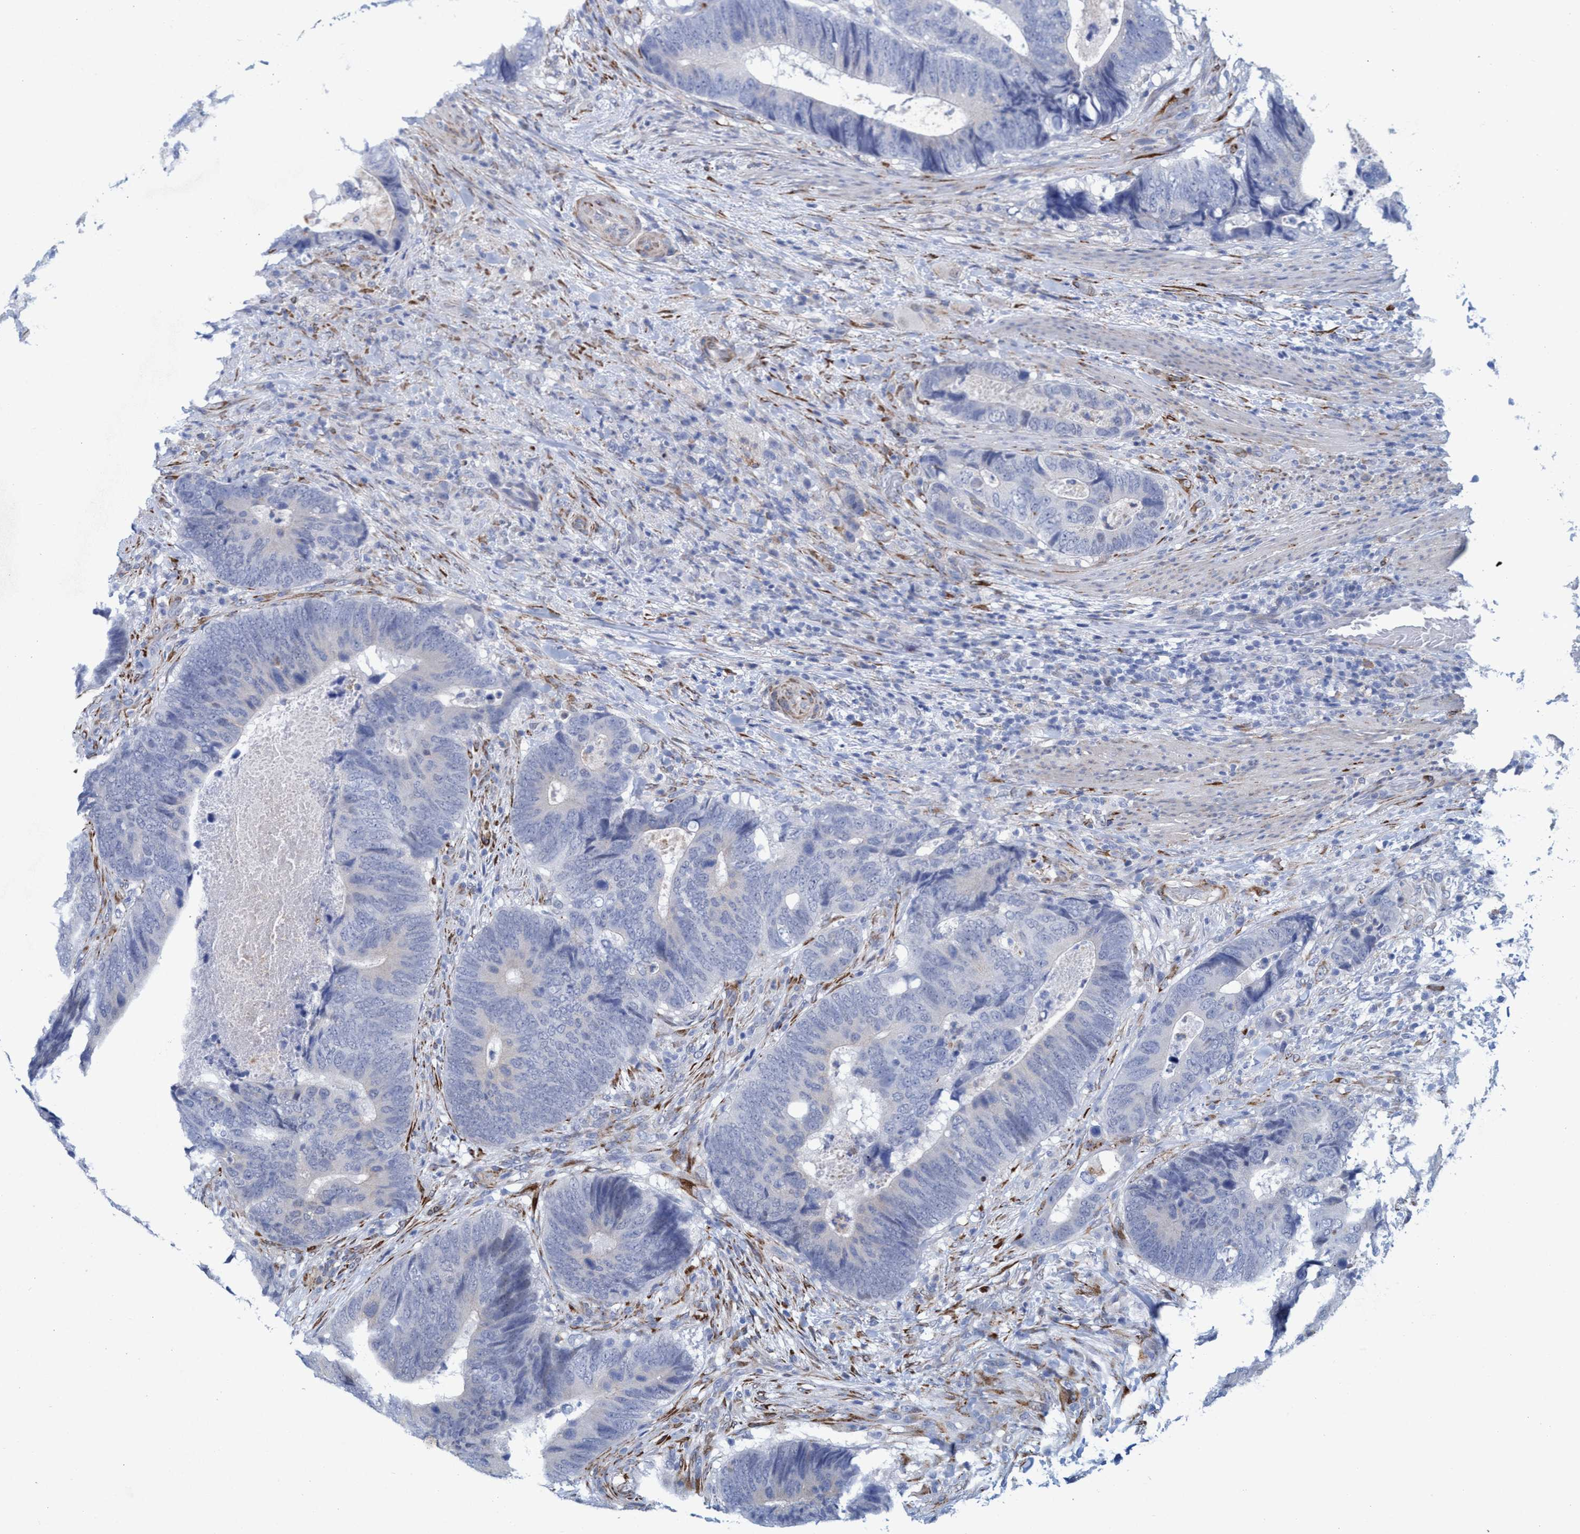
{"staining": {"intensity": "negative", "quantity": "none", "location": "none"}, "tissue": "colorectal cancer", "cell_type": "Tumor cells", "image_type": "cancer", "snomed": [{"axis": "morphology", "description": "Adenocarcinoma, NOS"}, {"axis": "topography", "description": "Colon"}], "caption": "A micrograph of colorectal adenocarcinoma stained for a protein displays no brown staining in tumor cells.", "gene": "SLC43A2", "patient": {"sex": "male", "age": 56}}